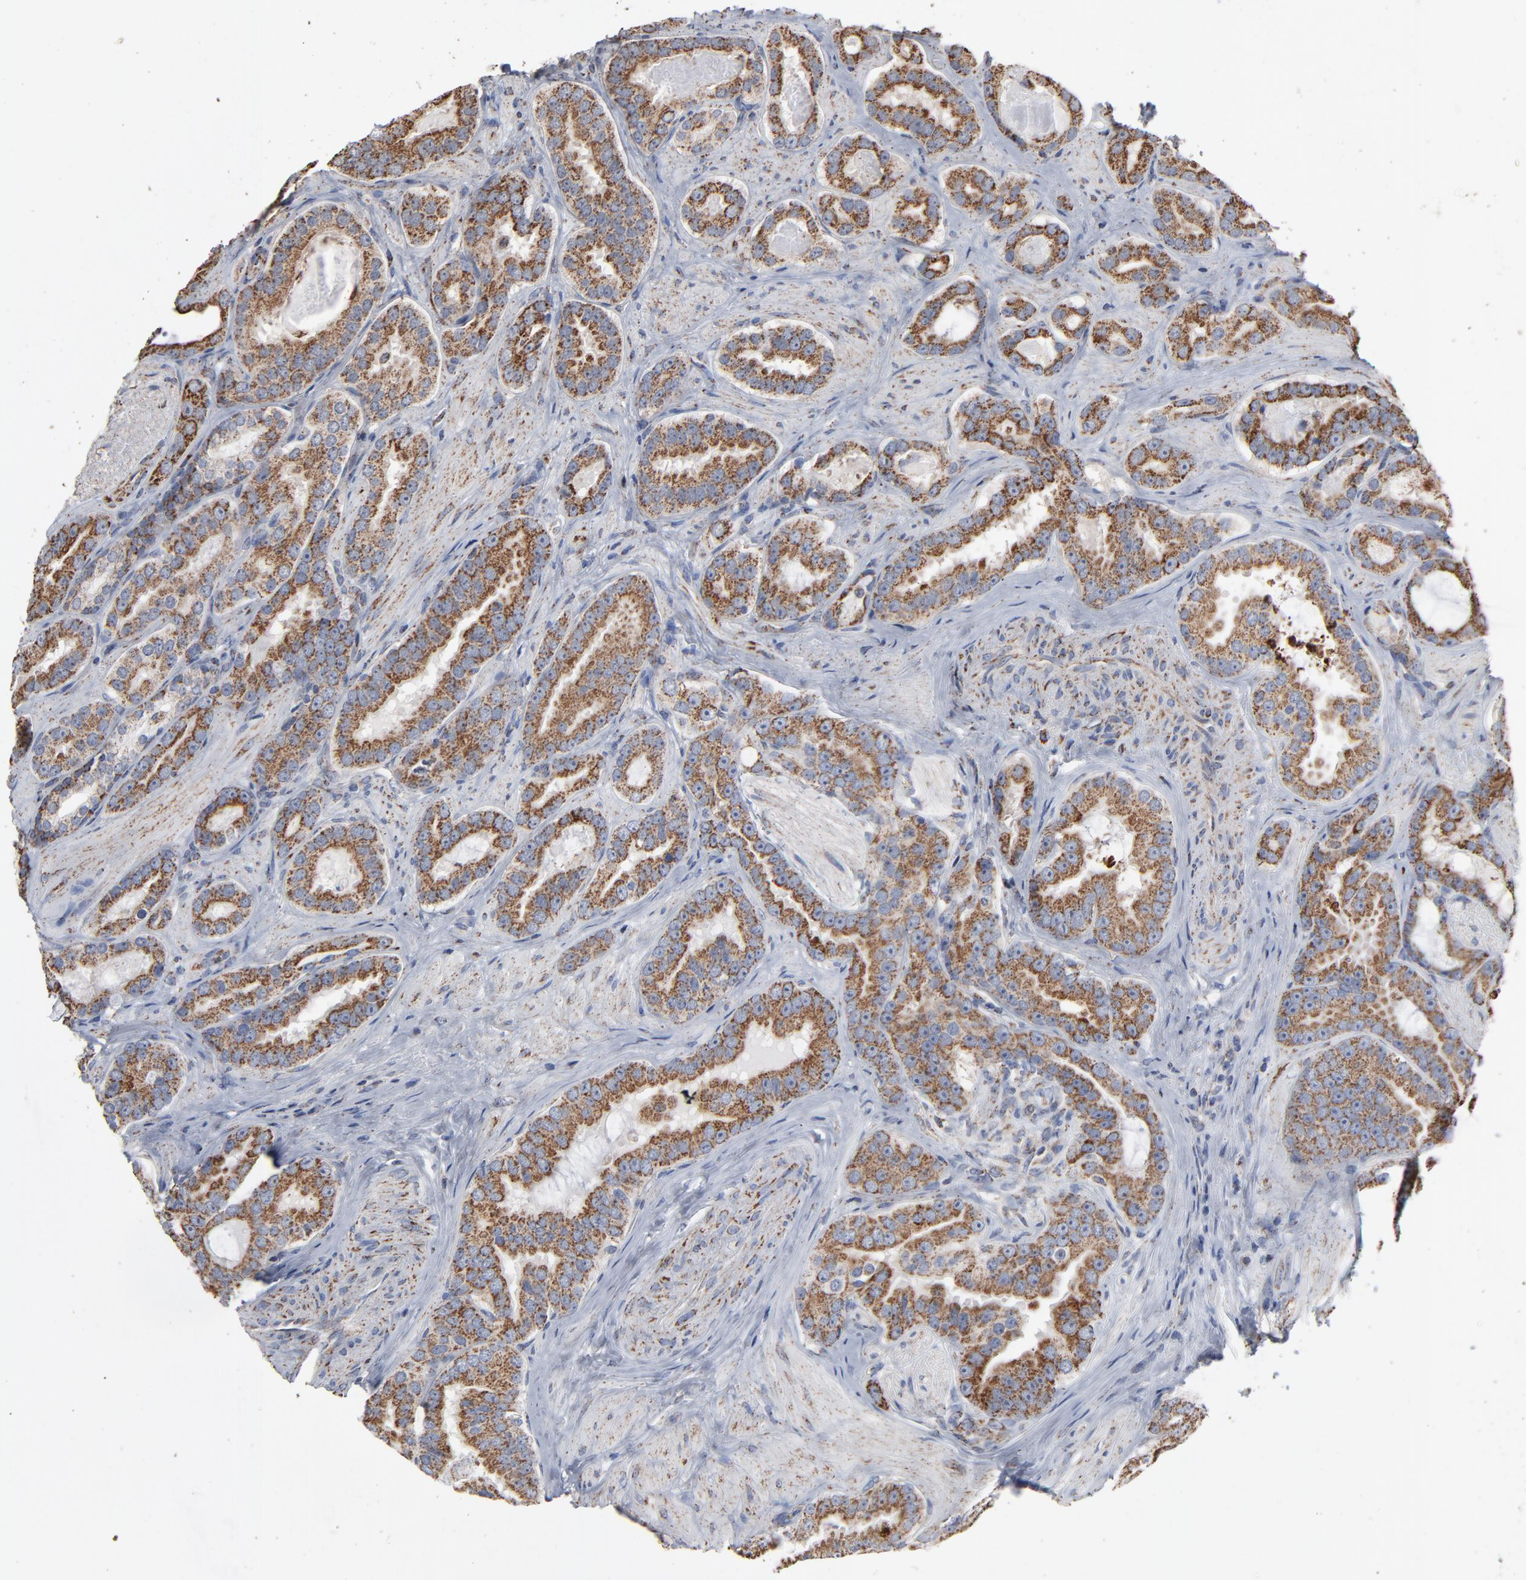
{"staining": {"intensity": "strong", "quantity": ">75%", "location": "cytoplasmic/membranous"}, "tissue": "prostate cancer", "cell_type": "Tumor cells", "image_type": "cancer", "snomed": [{"axis": "morphology", "description": "Adenocarcinoma, Low grade"}, {"axis": "topography", "description": "Prostate"}], "caption": "Immunohistochemical staining of prostate cancer shows strong cytoplasmic/membranous protein expression in about >75% of tumor cells. Using DAB (3,3'-diaminobenzidine) (brown) and hematoxylin (blue) stains, captured at high magnification using brightfield microscopy.", "gene": "UQCRC1", "patient": {"sex": "male", "age": 59}}